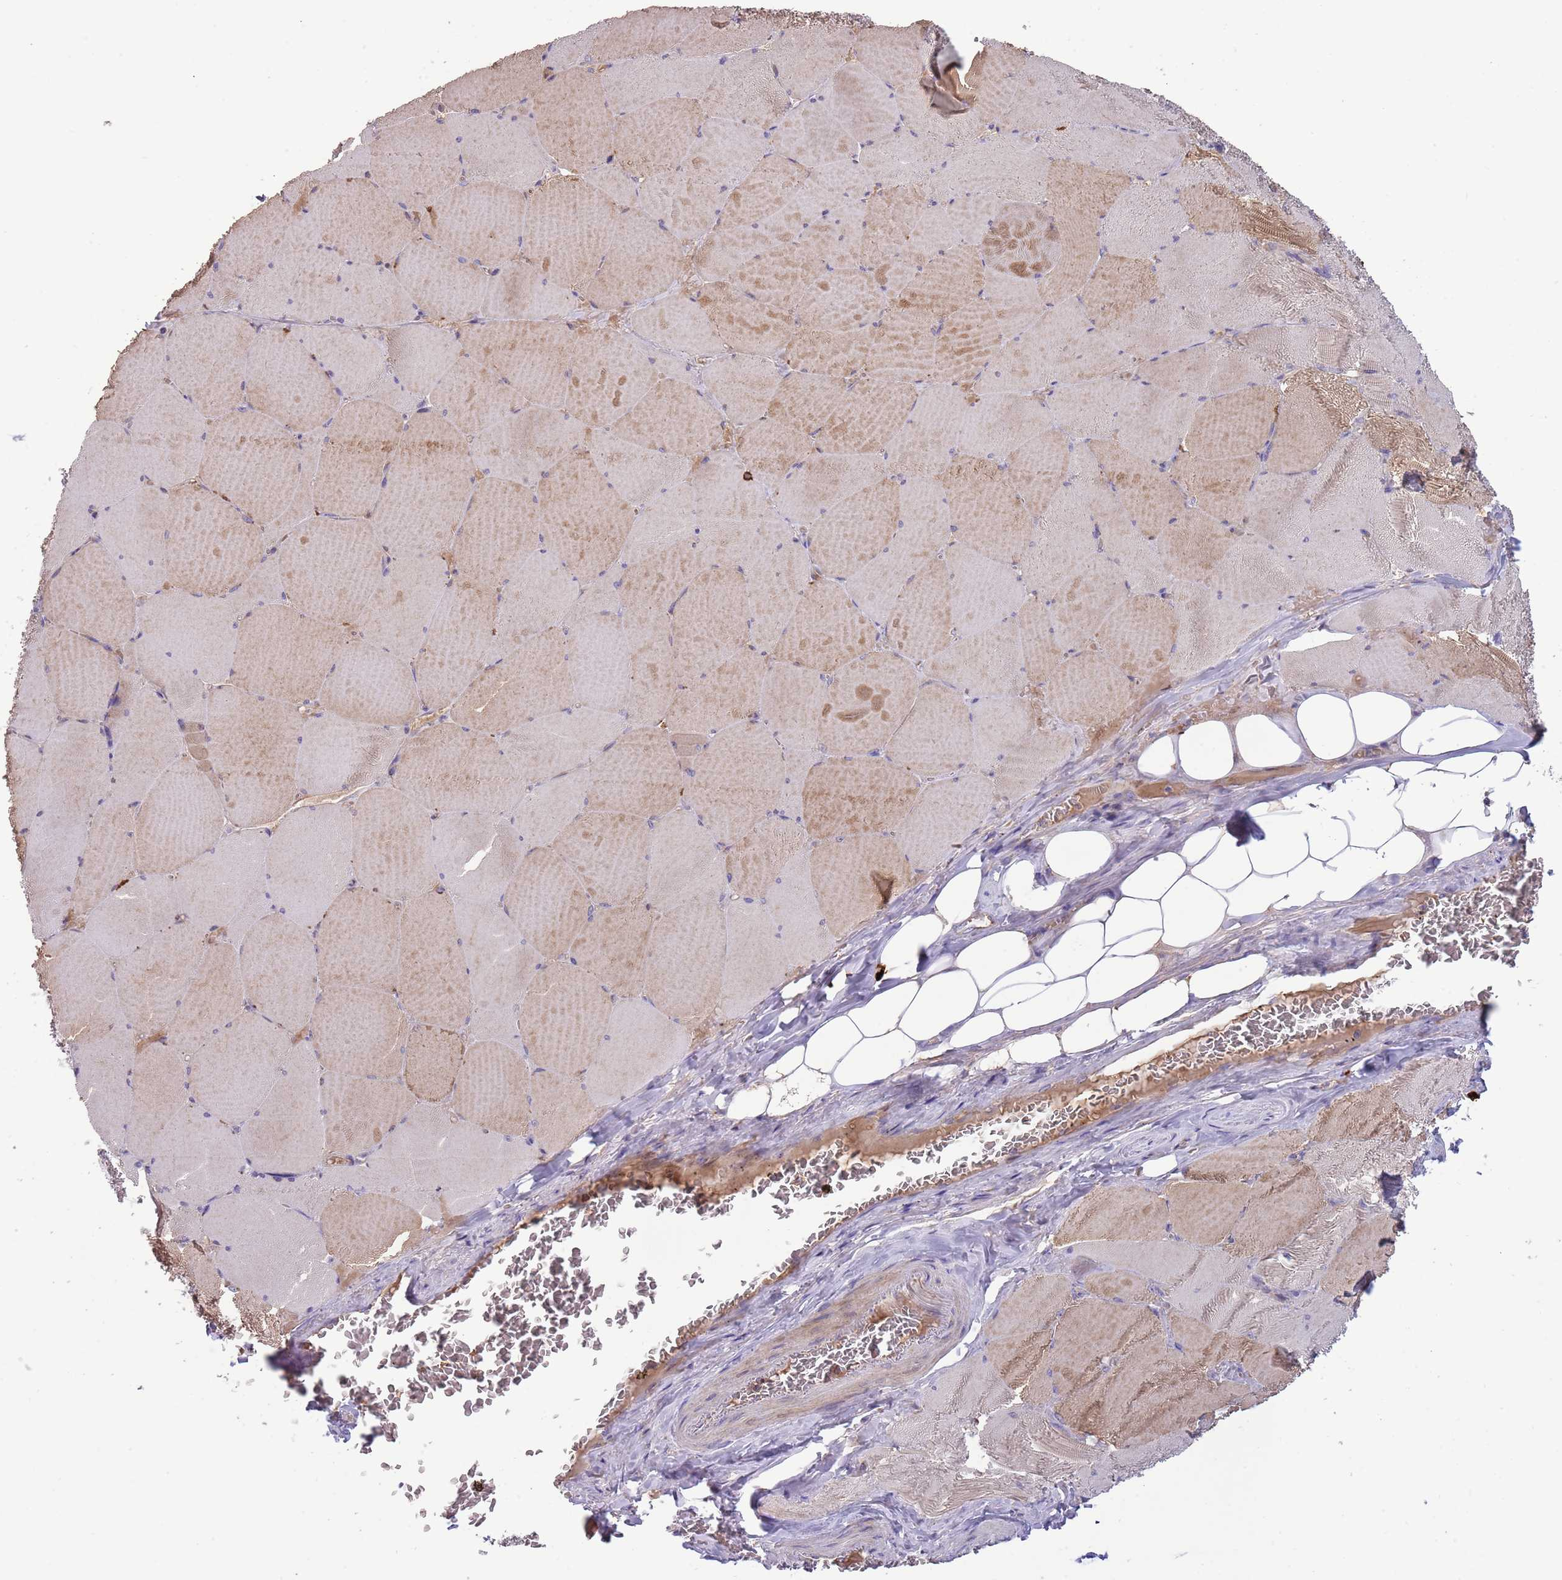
{"staining": {"intensity": "weak", "quantity": "<25%", "location": "cytoplasmic/membranous"}, "tissue": "skeletal muscle", "cell_type": "Myocytes", "image_type": "normal", "snomed": [{"axis": "morphology", "description": "Normal tissue, NOS"}, {"axis": "topography", "description": "Skeletal muscle"}, {"axis": "topography", "description": "Head-Neck"}], "caption": "Immunohistochemical staining of unremarkable human skeletal muscle shows no significant expression in myocytes. (Immunohistochemistry (ihc), brightfield microscopy, high magnification).", "gene": "TRMO", "patient": {"sex": "male", "age": 66}}